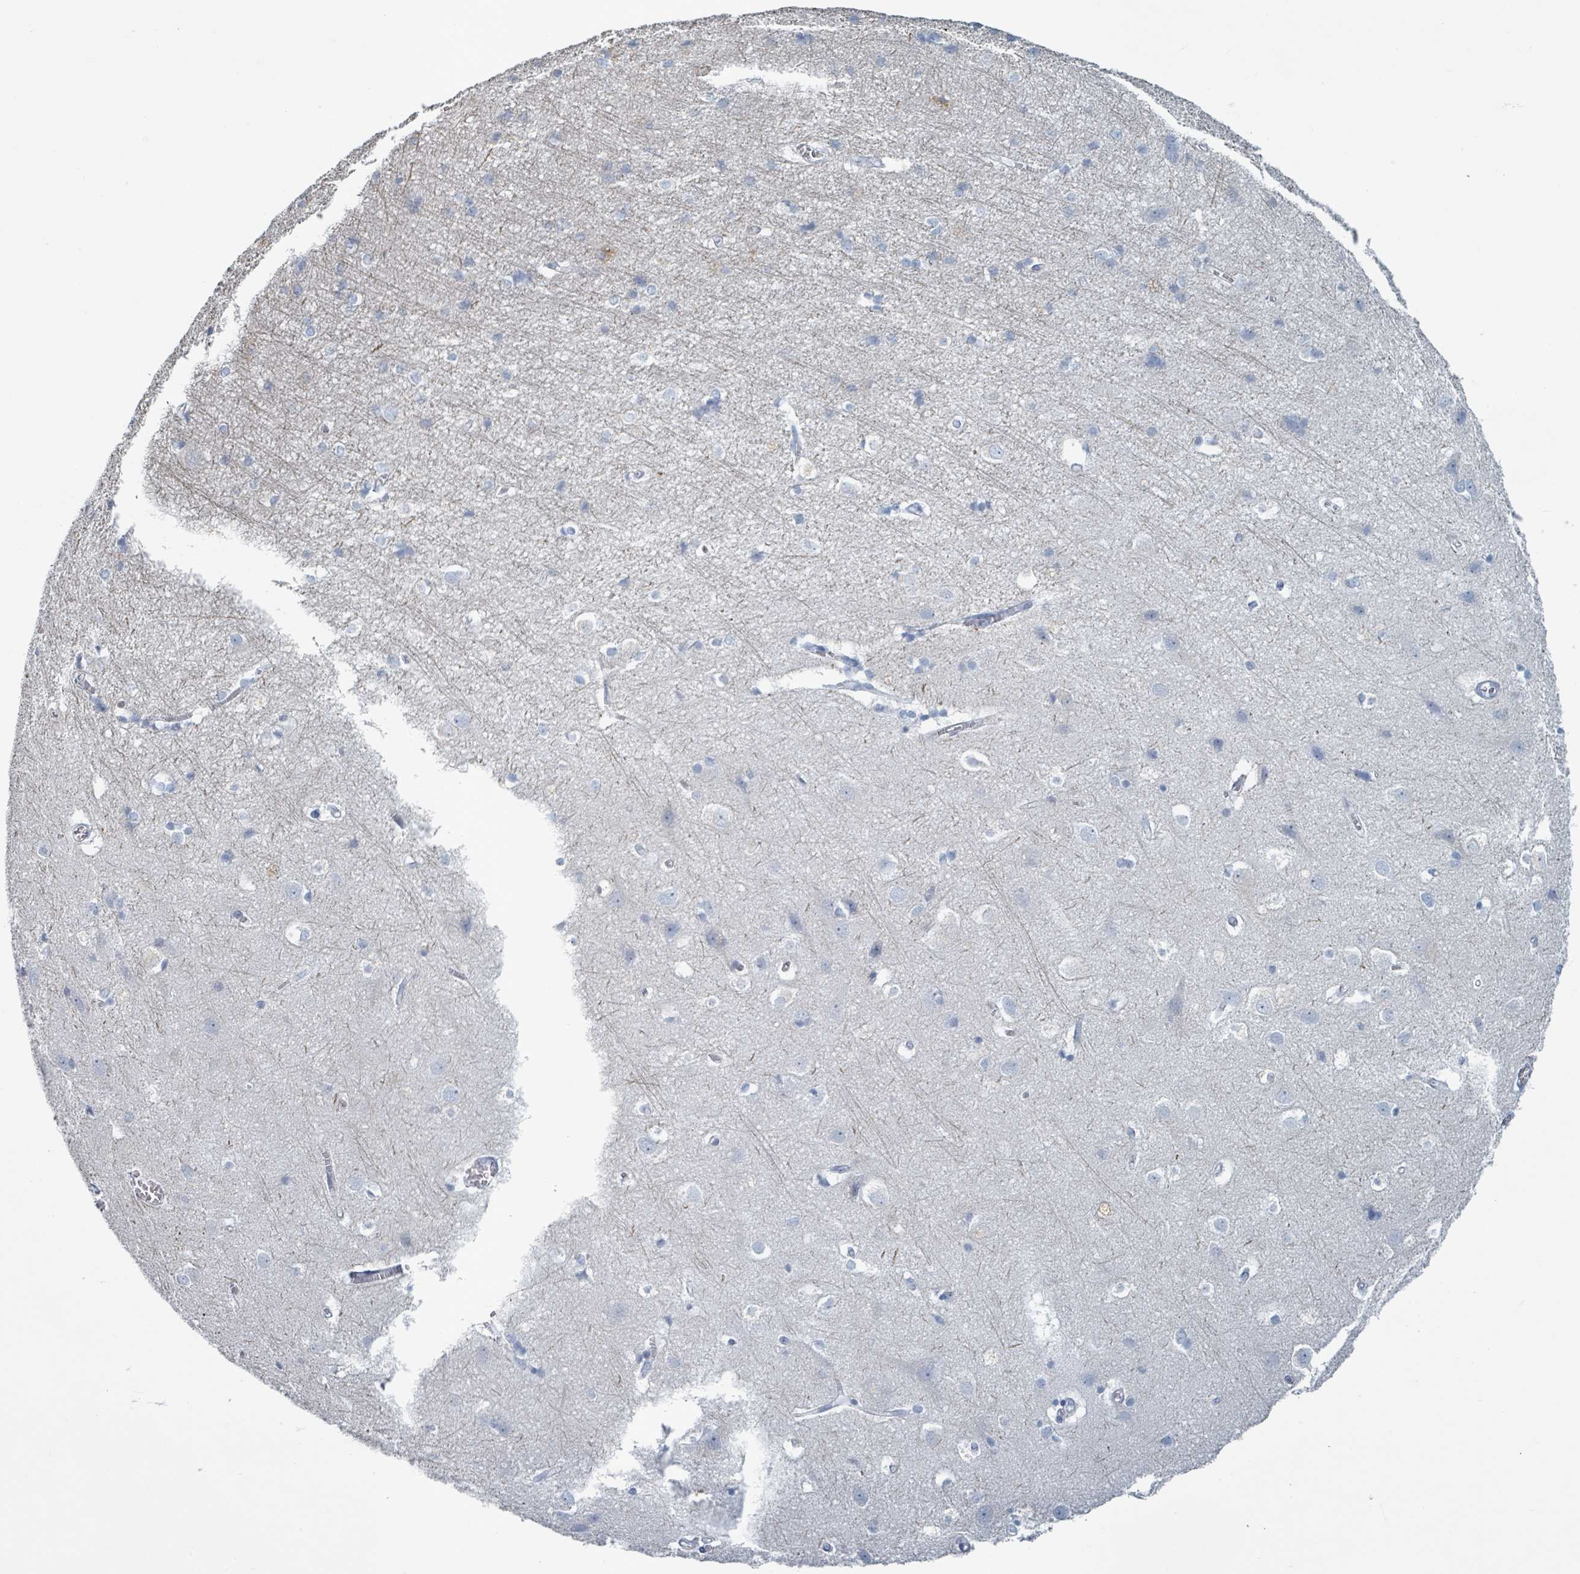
{"staining": {"intensity": "negative", "quantity": "none", "location": "none"}, "tissue": "cerebral cortex", "cell_type": "Endothelial cells", "image_type": "normal", "snomed": [{"axis": "morphology", "description": "Normal tissue, NOS"}, {"axis": "topography", "description": "Cerebral cortex"}], "caption": "This is an IHC photomicrograph of benign cerebral cortex. There is no positivity in endothelial cells.", "gene": "HEATR5A", "patient": {"sex": "male", "age": 54}}